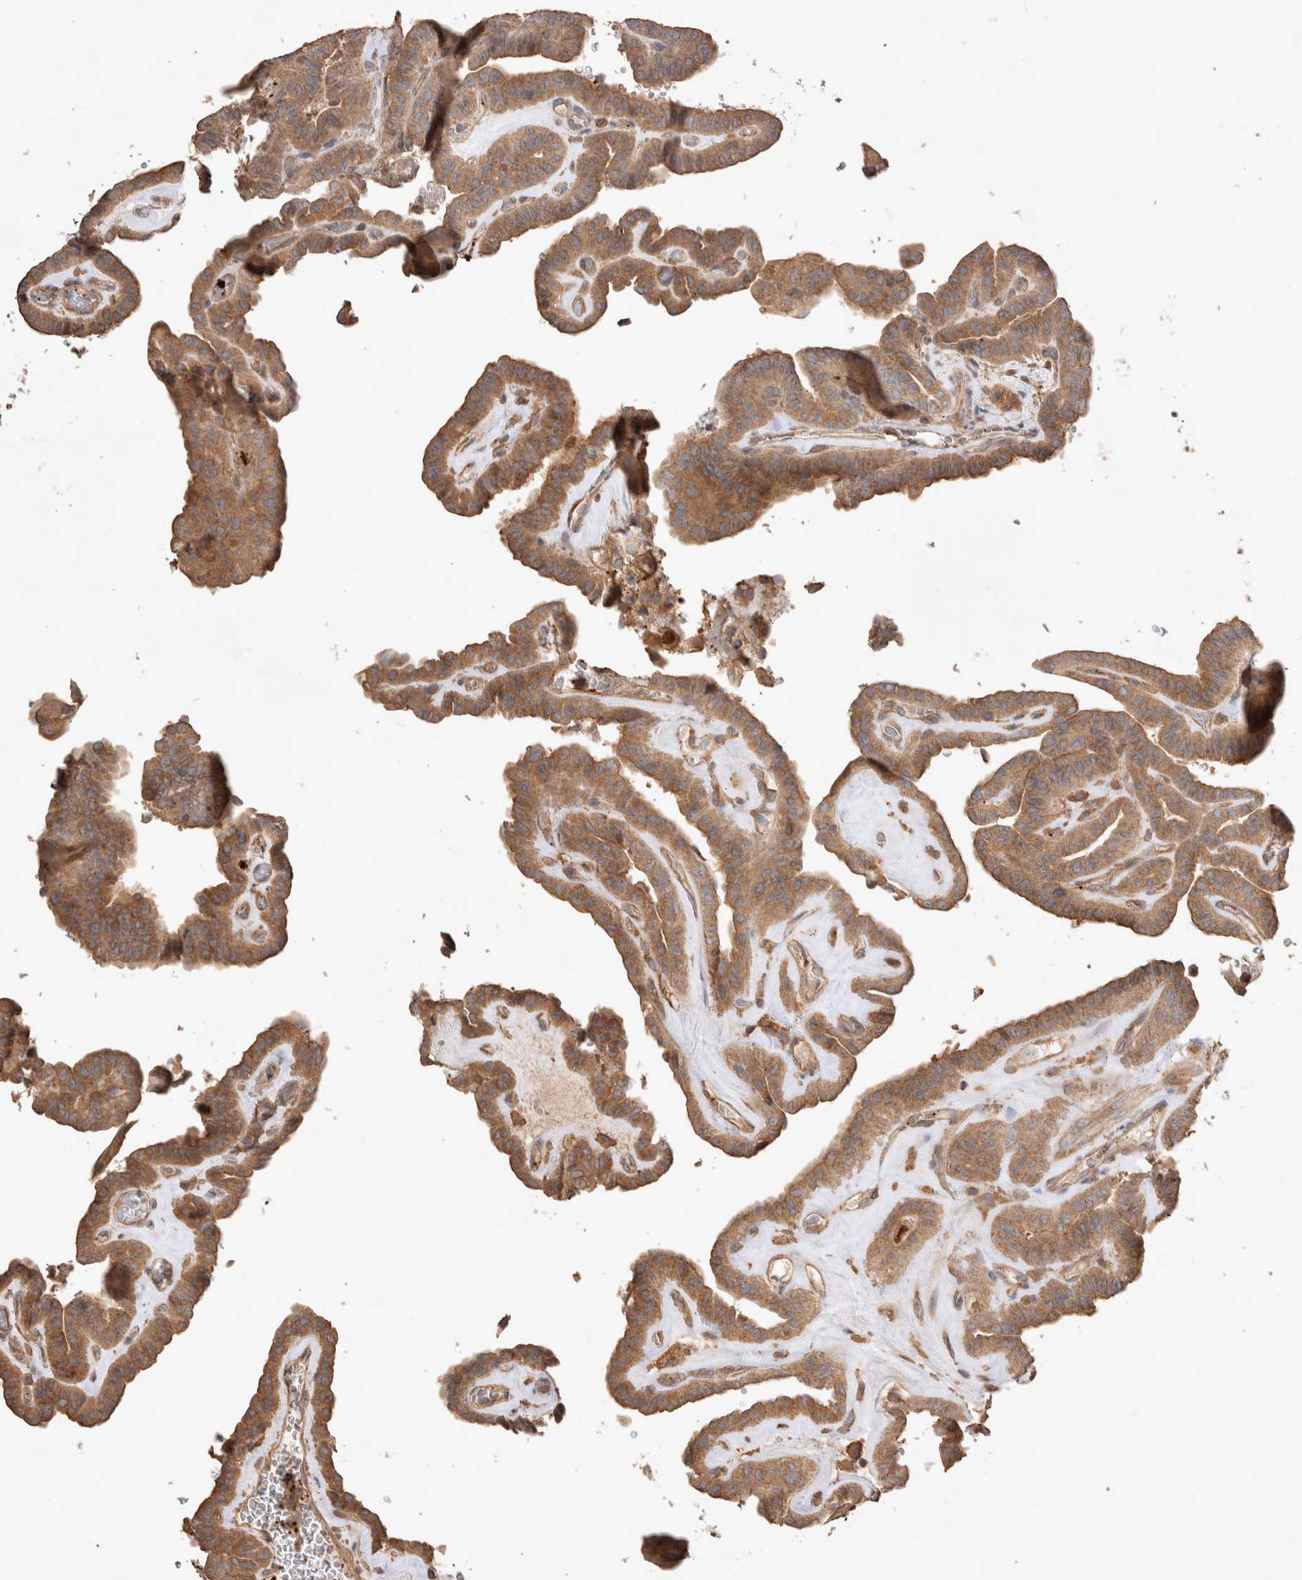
{"staining": {"intensity": "moderate", "quantity": "25%-75%", "location": "cytoplasmic/membranous"}, "tissue": "thyroid cancer", "cell_type": "Tumor cells", "image_type": "cancer", "snomed": [{"axis": "morphology", "description": "Papillary adenocarcinoma, NOS"}, {"axis": "topography", "description": "Thyroid gland"}], "caption": "Immunohistochemistry of papillary adenocarcinoma (thyroid) displays medium levels of moderate cytoplasmic/membranous expression in approximately 25%-75% of tumor cells. (Brightfield microscopy of DAB IHC at high magnification).", "gene": "SNX31", "patient": {"sex": "male", "age": 77}}